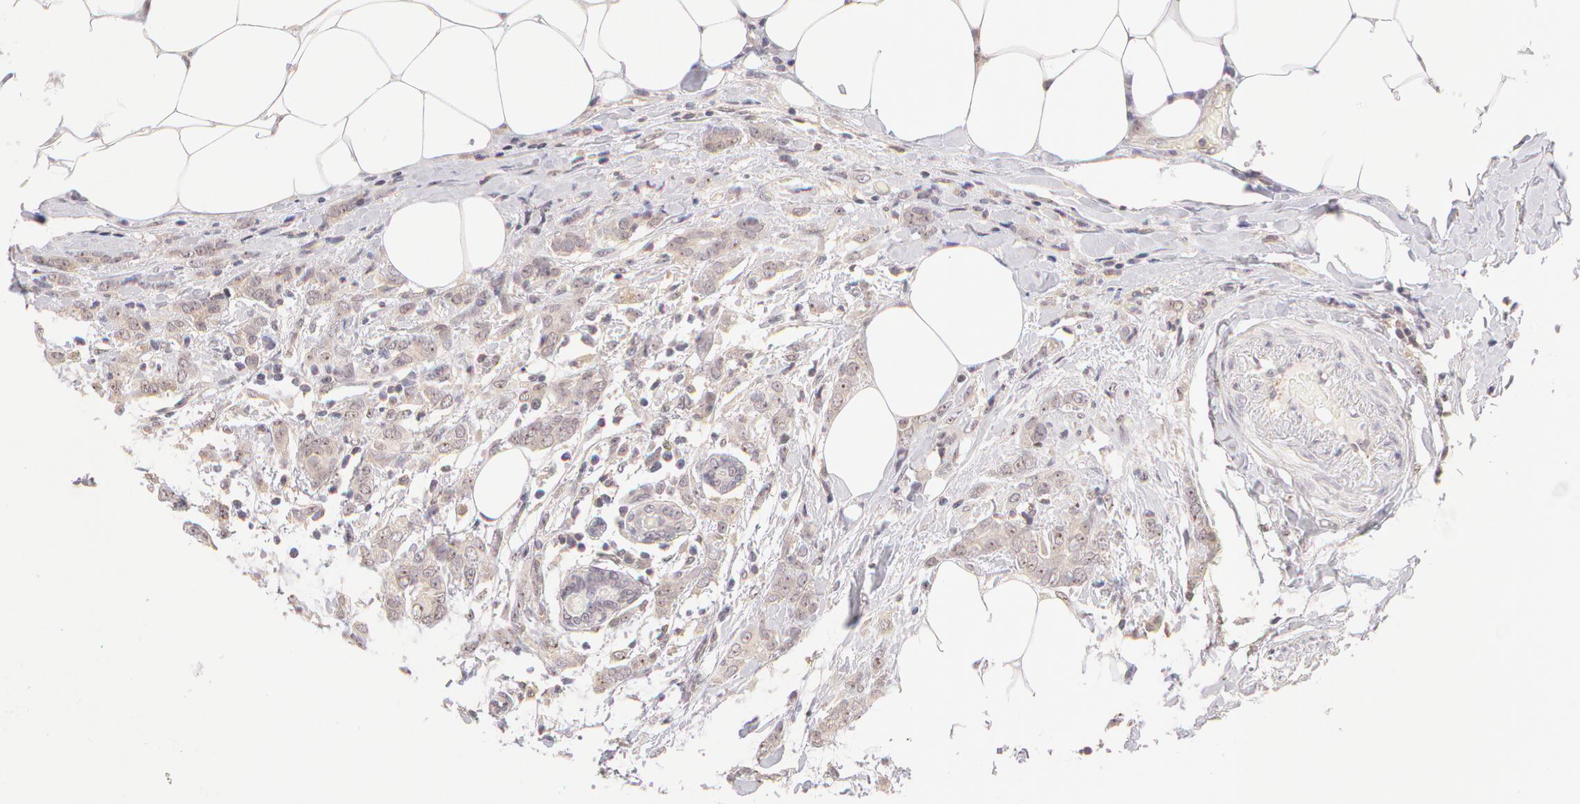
{"staining": {"intensity": "weak", "quantity": "<25%", "location": "nuclear"}, "tissue": "breast cancer", "cell_type": "Tumor cells", "image_type": "cancer", "snomed": [{"axis": "morphology", "description": "Duct carcinoma"}, {"axis": "topography", "description": "Breast"}], "caption": "Tumor cells are negative for brown protein staining in intraductal carcinoma (breast).", "gene": "ZNF597", "patient": {"sex": "female", "age": 53}}